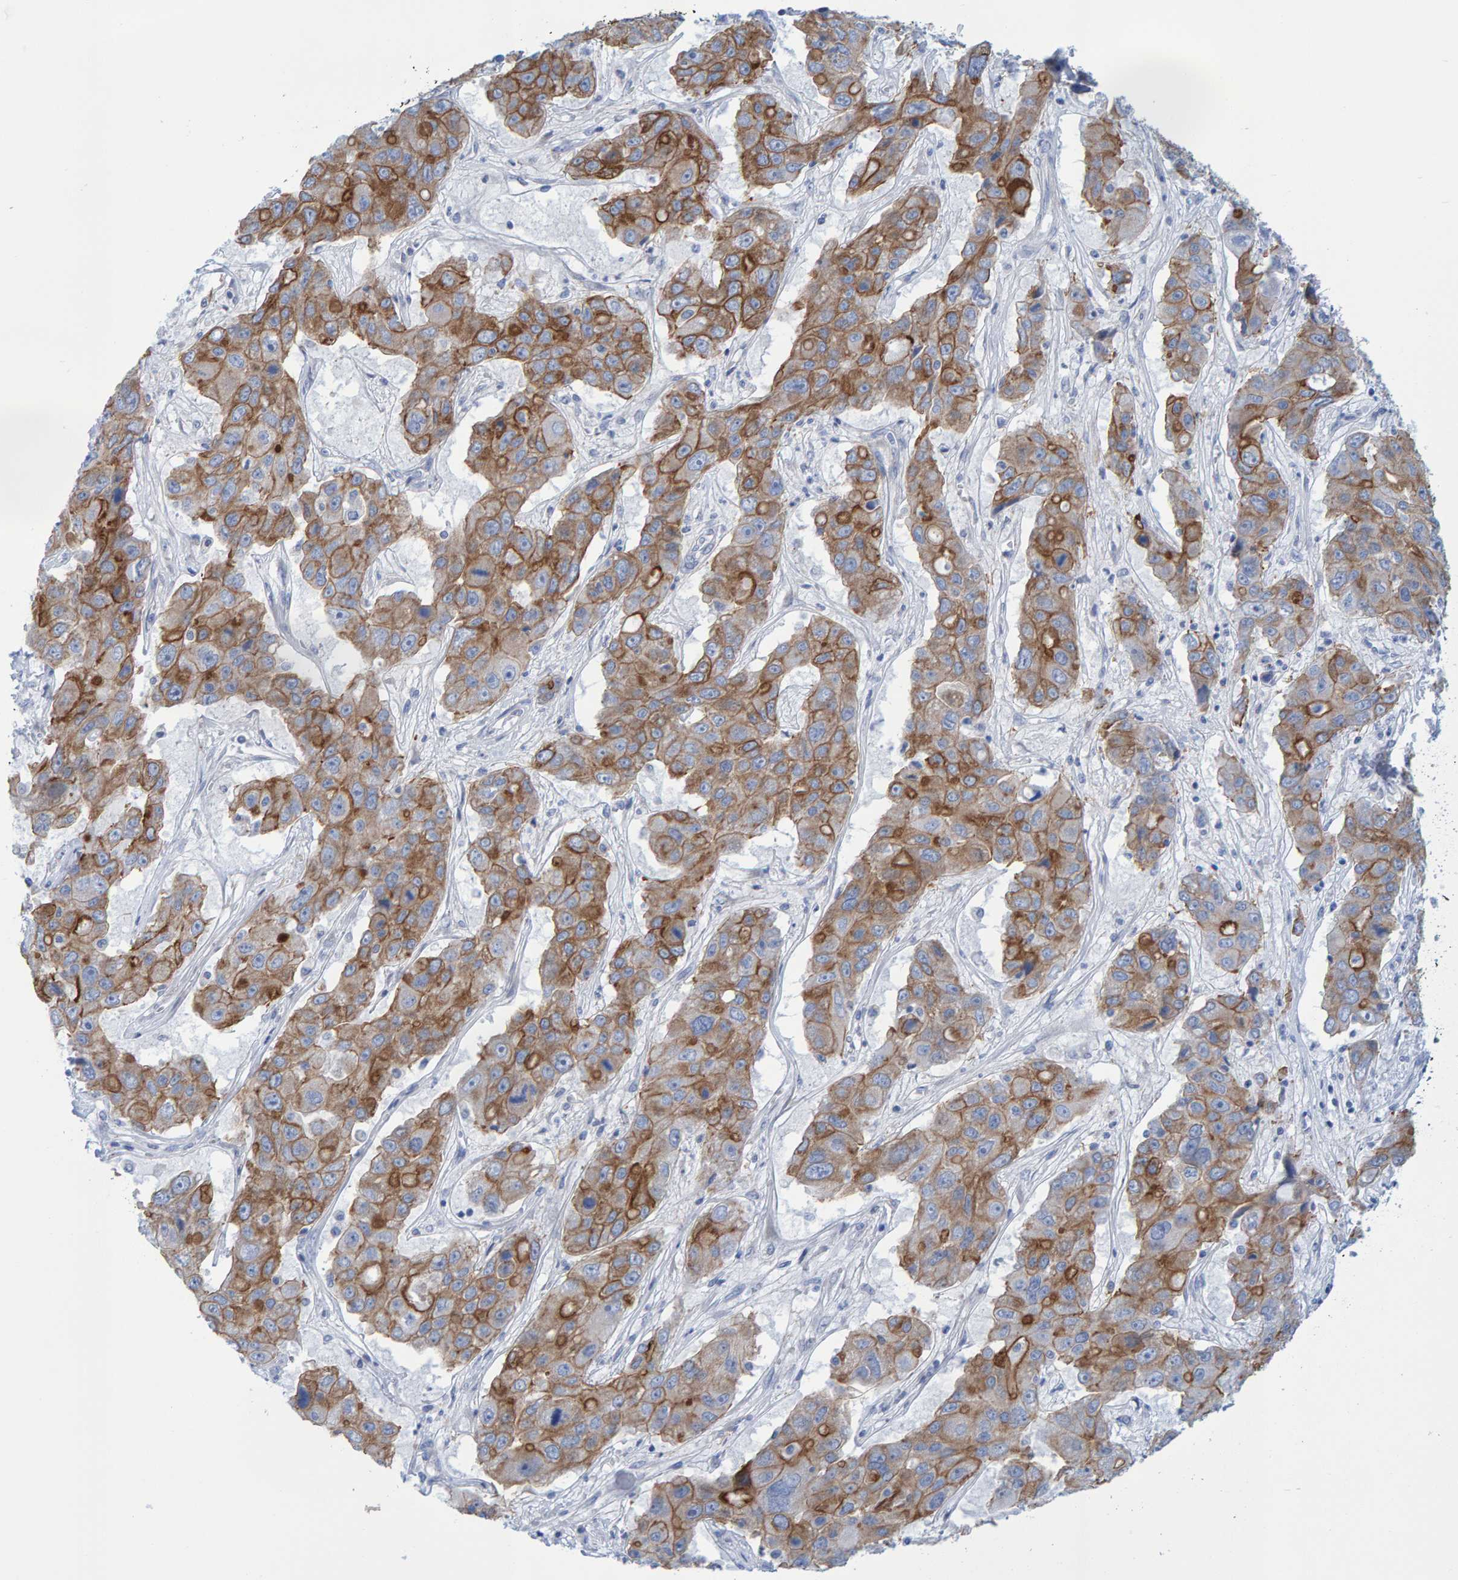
{"staining": {"intensity": "moderate", "quantity": "25%-75%", "location": "cytoplasmic/membranous"}, "tissue": "liver cancer", "cell_type": "Tumor cells", "image_type": "cancer", "snomed": [{"axis": "morphology", "description": "Cholangiocarcinoma"}, {"axis": "topography", "description": "Liver"}], "caption": "Protein staining of cholangiocarcinoma (liver) tissue shows moderate cytoplasmic/membranous staining in about 25%-75% of tumor cells.", "gene": "JAKMIP3", "patient": {"sex": "male", "age": 67}}